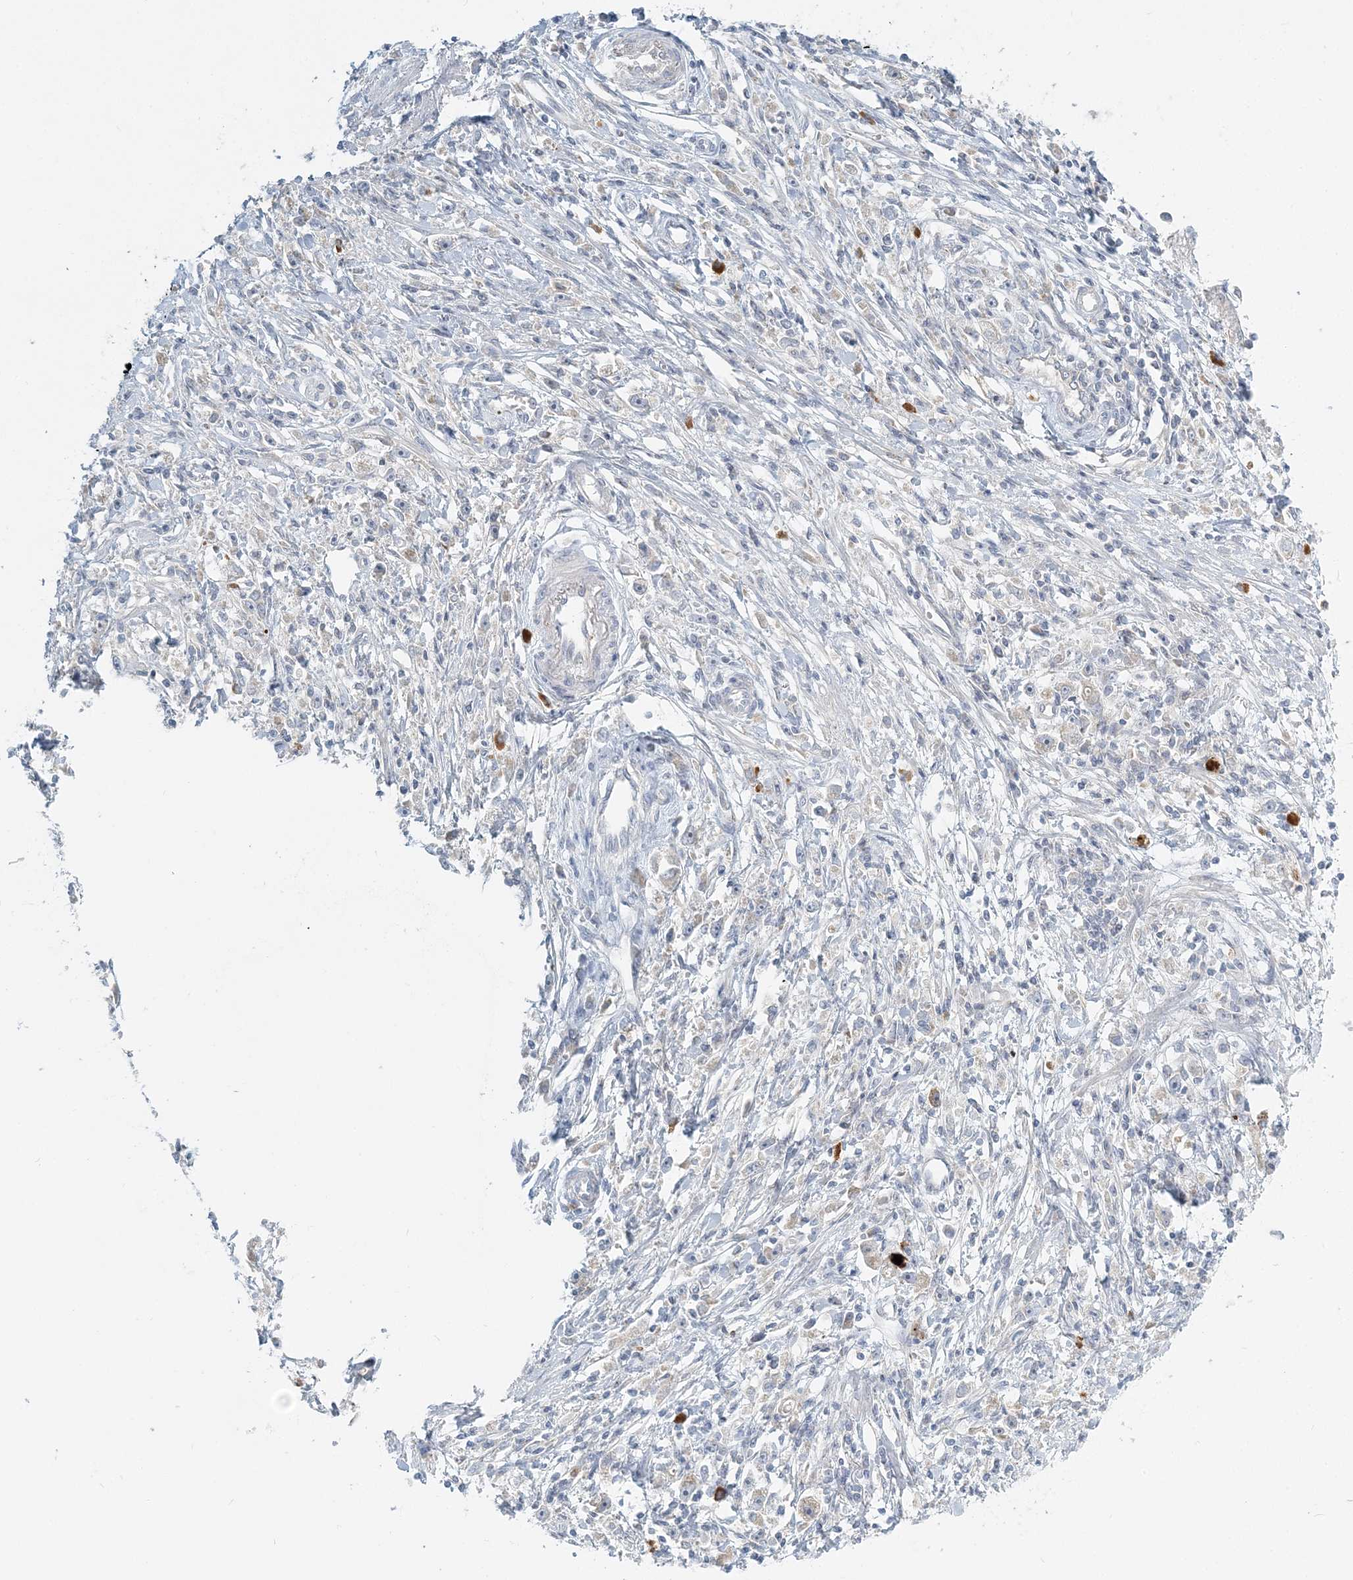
{"staining": {"intensity": "negative", "quantity": "none", "location": "none"}, "tissue": "stomach cancer", "cell_type": "Tumor cells", "image_type": "cancer", "snomed": [{"axis": "morphology", "description": "Adenocarcinoma, NOS"}, {"axis": "topography", "description": "Stomach"}], "caption": "Human adenocarcinoma (stomach) stained for a protein using immunohistochemistry exhibits no positivity in tumor cells.", "gene": "NAA11", "patient": {"sex": "female", "age": 59}}